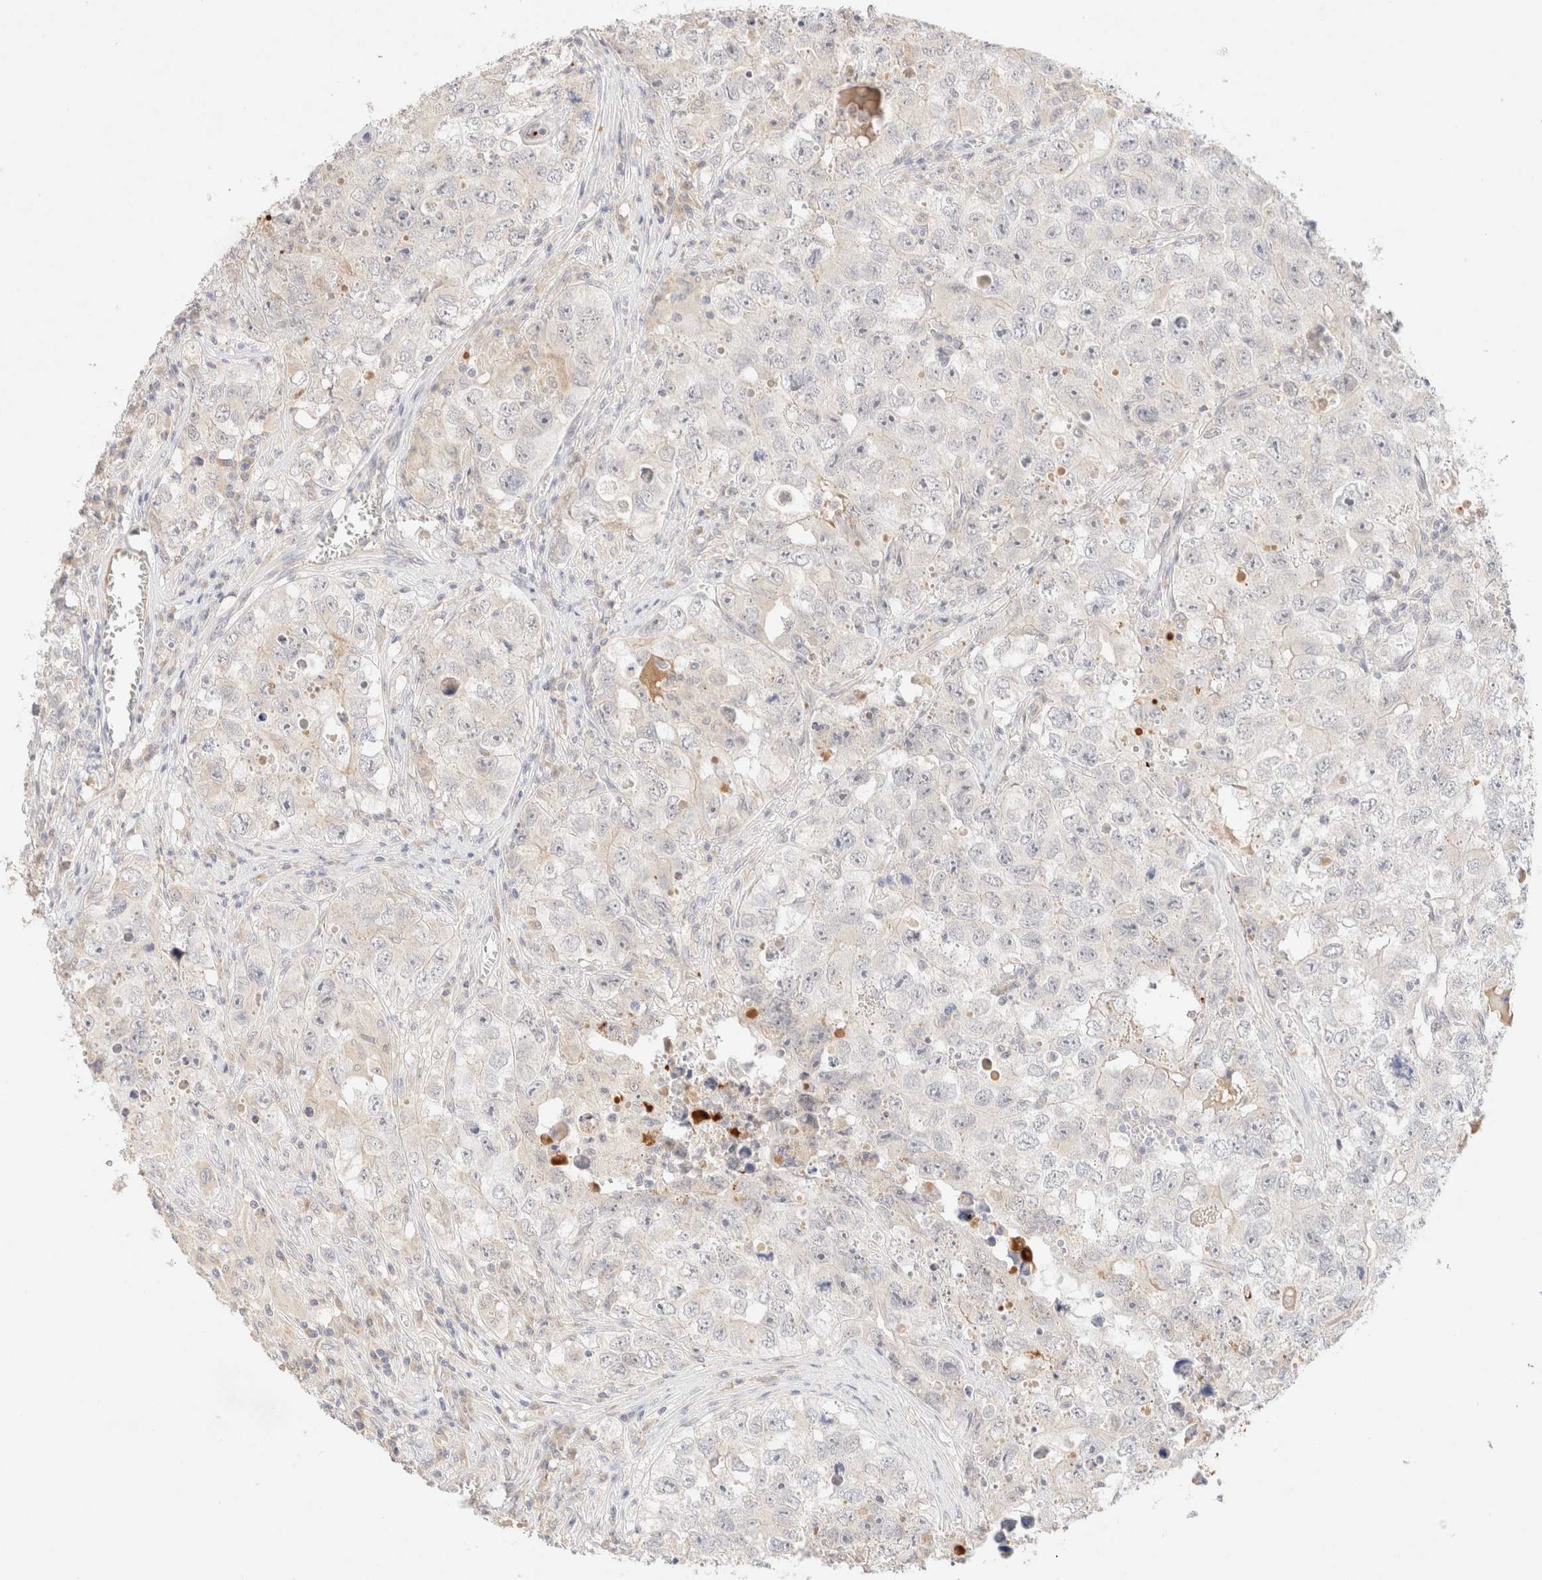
{"staining": {"intensity": "negative", "quantity": "none", "location": "none"}, "tissue": "testis cancer", "cell_type": "Tumor cells", "image_type": "cancer", "snomed": [{"axis": "morphology", "description": "Seminoma, NOS"}, {"axis": "morphology", "description": "Carcinoma, Embryonal, NOS"}, {"axis": "topography", "description": "Testis"}], "caption": "Seminoma (testis) stained for a protein using immunohistochemistry (IHC) reveals no staining tumor cells.", "gene": "SNTB1", "patient": {"sex": "male", "age": 43}}